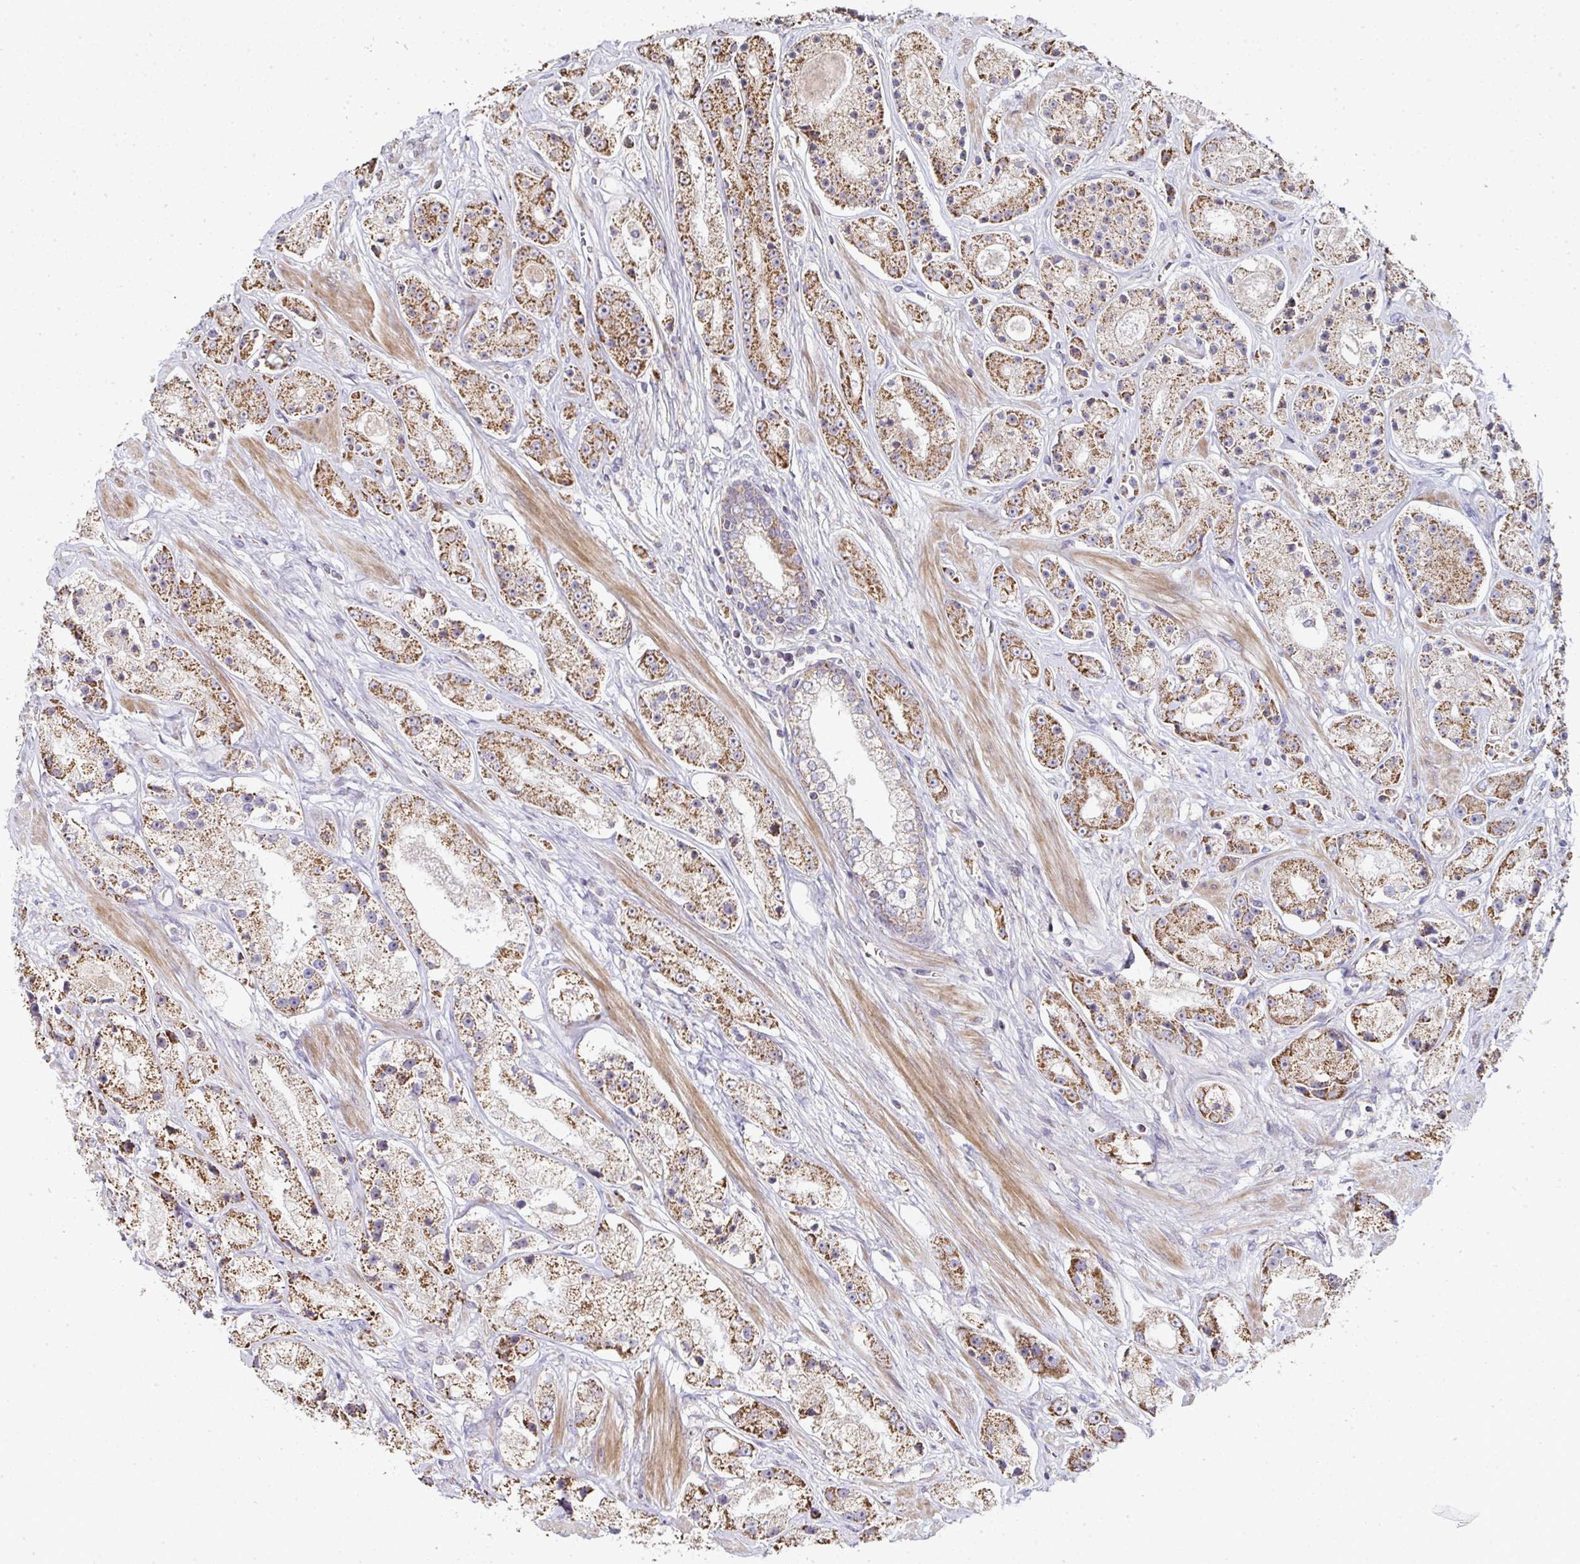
{"staining": {"intensity": "moderate", "quantity": ">75%", "location": "cytoplasmic/membranous"}, "tissue": "prostate cancer", "cell_type": "Tumor cells", "image_type": "cancer", "snomed": [{"axis": "morphology", "description": "Adenocarcinoma, High grade"}, {"axis": "topography", "description": "Prostate"}], "caption": "The photomicrograph demonstrates a brown stain indicating the presence of a protein in the cytoplasmic/membranous of tumor cells in prostate cancer (high-grade adenocarcinoma).", "gene": "AGTPBP1", "patient": {"sex": "male", "age": 67}}